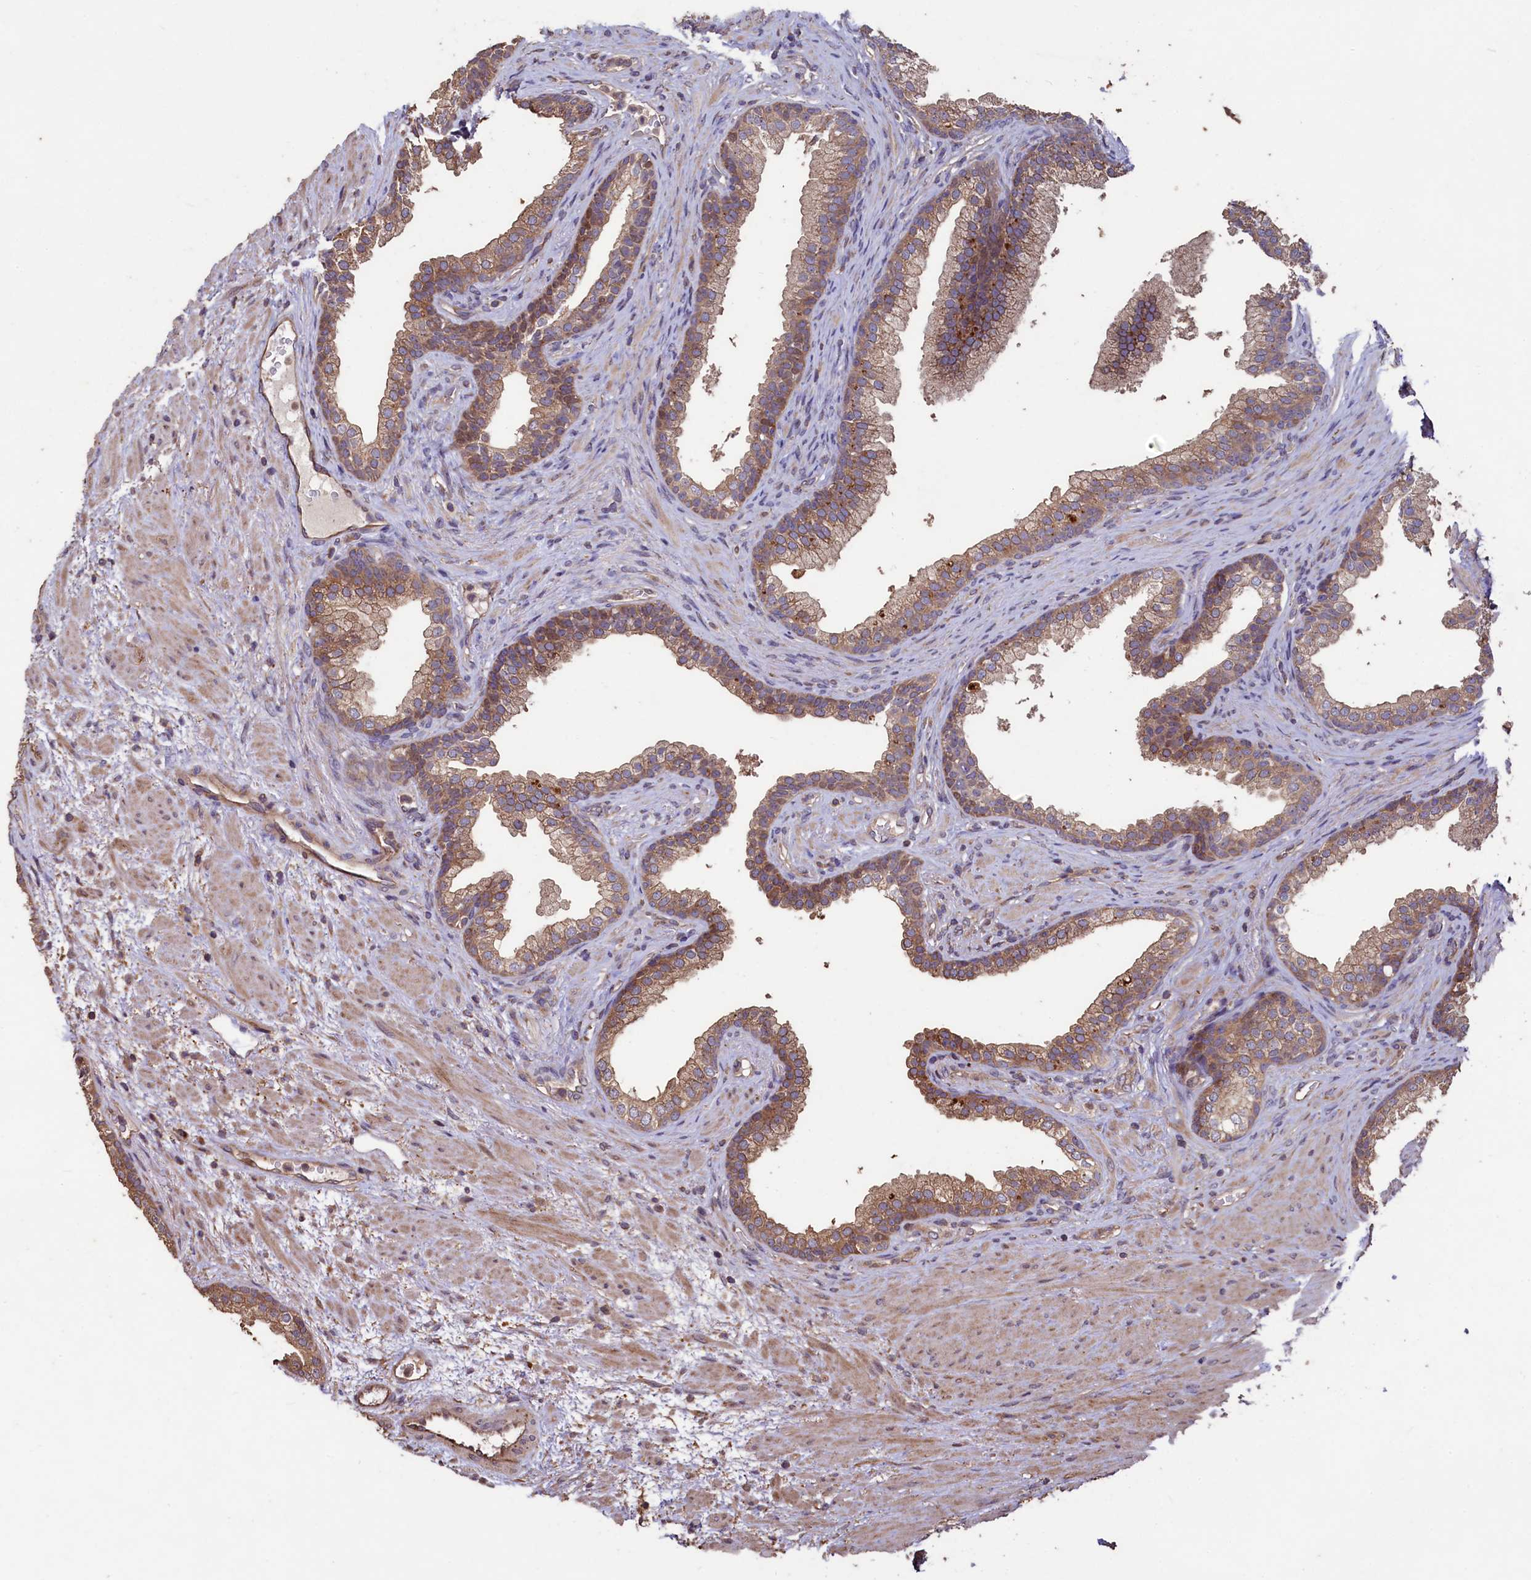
{"staining": {"intensity": "moderate", "quantity": ">75%", "location": "cytoplasmic/membranous"}, "tissue": "prostate", "cell_type": "Glandular cells", "image_type": "normal", "snomed": [{"axis": "morphology", "description": "Normal tissue, NOS"}, {"axis": "topography", "description": "Prostate"}], "caption": "Immunohistochemistry (IHC) micrograph of unremarkable prostate stained for a protein (brown), which displays medium levels of moderate cytoplasmic/membranous positivity in about >75% of glandular cells.", "gene": "TMEM98", "patient": {"sex": "male", "age": 76}}